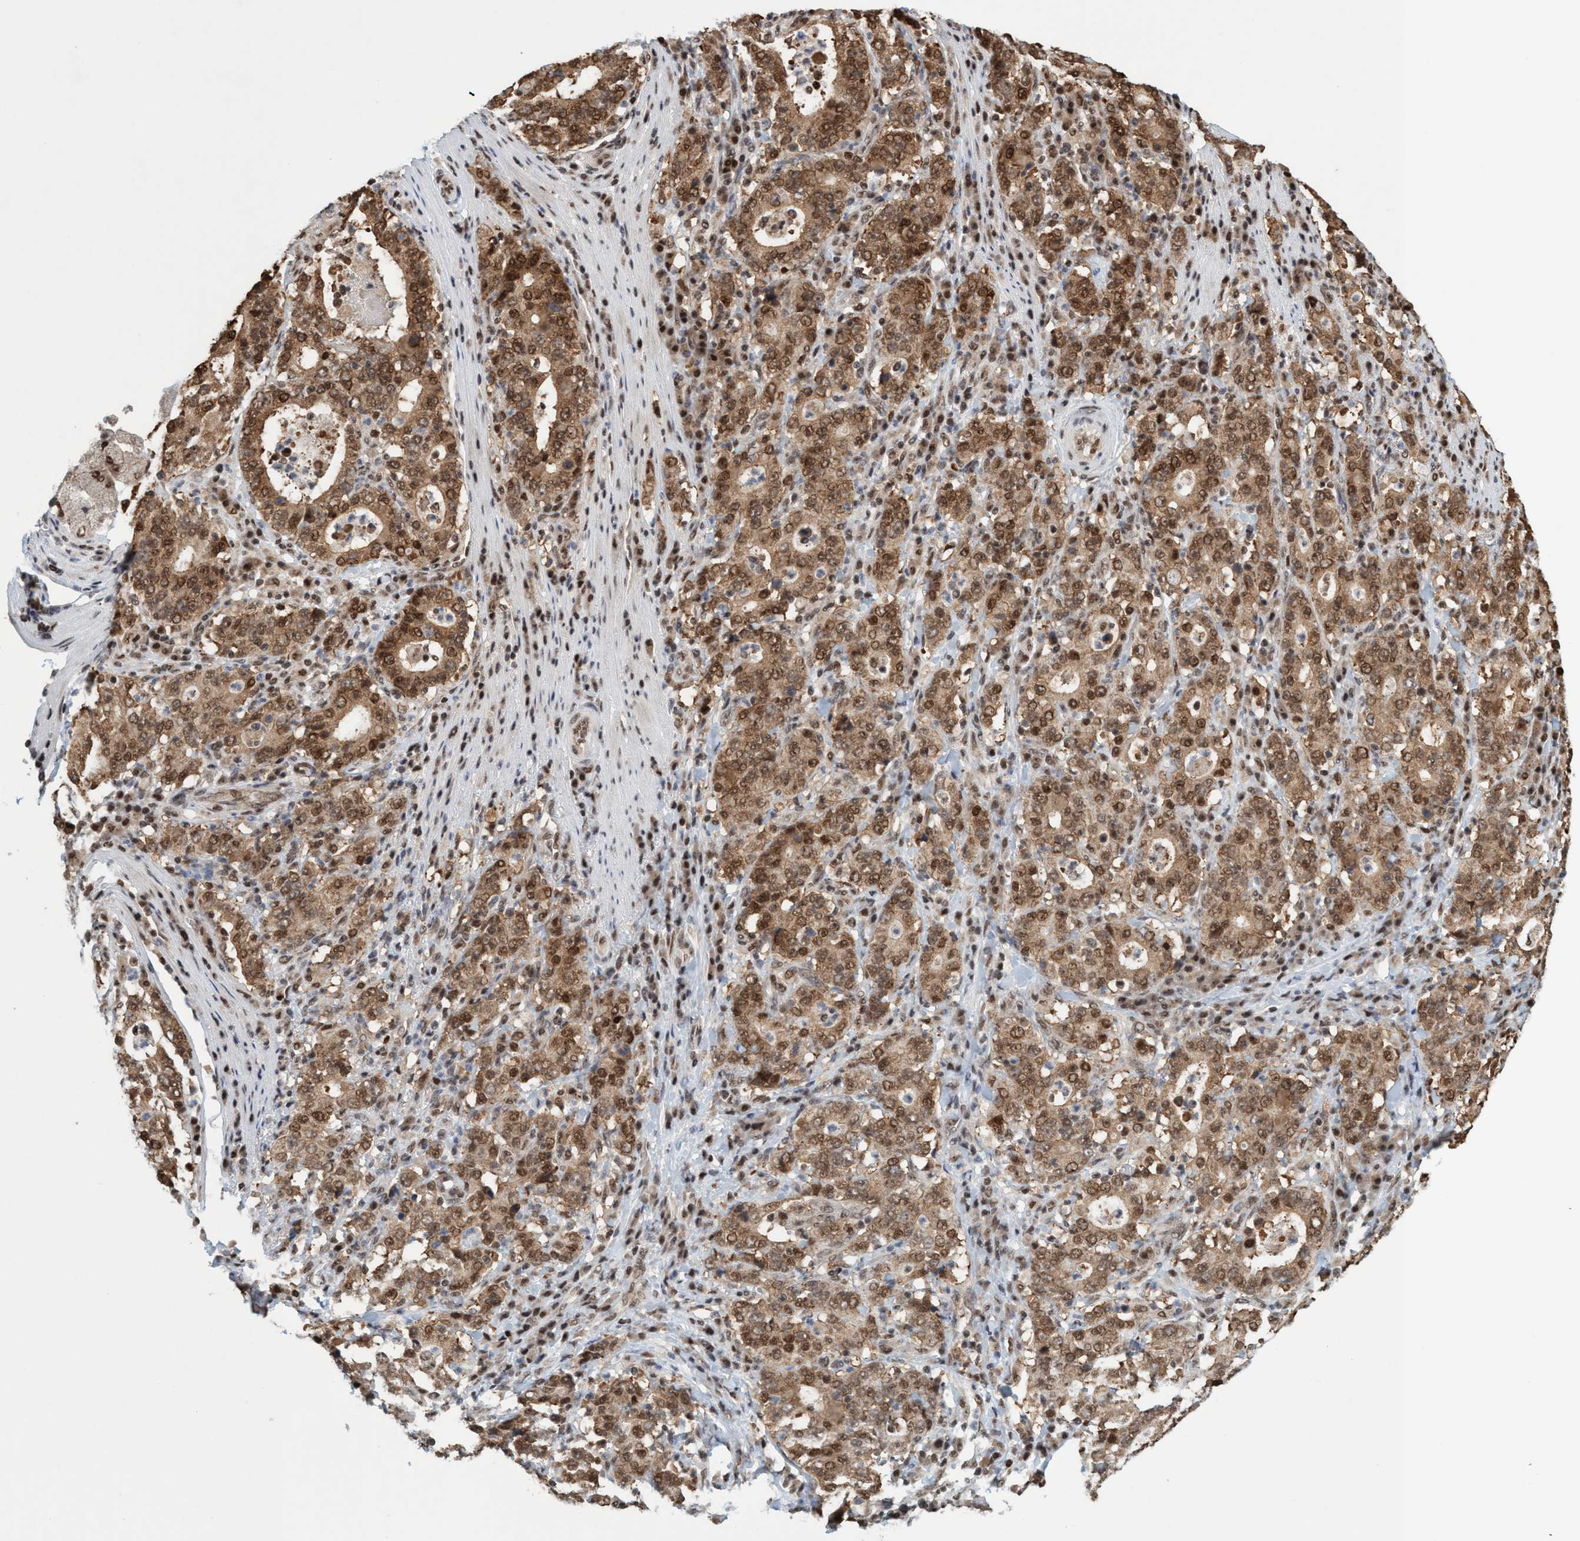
{"staining": {"intensity": "moderate", "quantity": ">75%", "location": "cytoplasmic/membranous,nuclear"}, "tissue": "stomach cancer", "cell_type": "Tumor cells", "image_type": "cancer", "snomed": [{"axis": "morphology", "description": "Normal tissue, NOS"}, {"axis": "morphology", "description": "Adenocarcinoma, NOS"}, {"axis": "topography", "description": "Stomach, upper"}, {"axis": "topography", "description": "Stomach"}], "caption": "Immunohistochemical staining of stomach cancer reveals moderate cytoplasmic/membranous and nuclear protein expression in about >75% of tumor cells.", "gene": "SMCR8", "patient": {"sex": "male", "age": 59}}